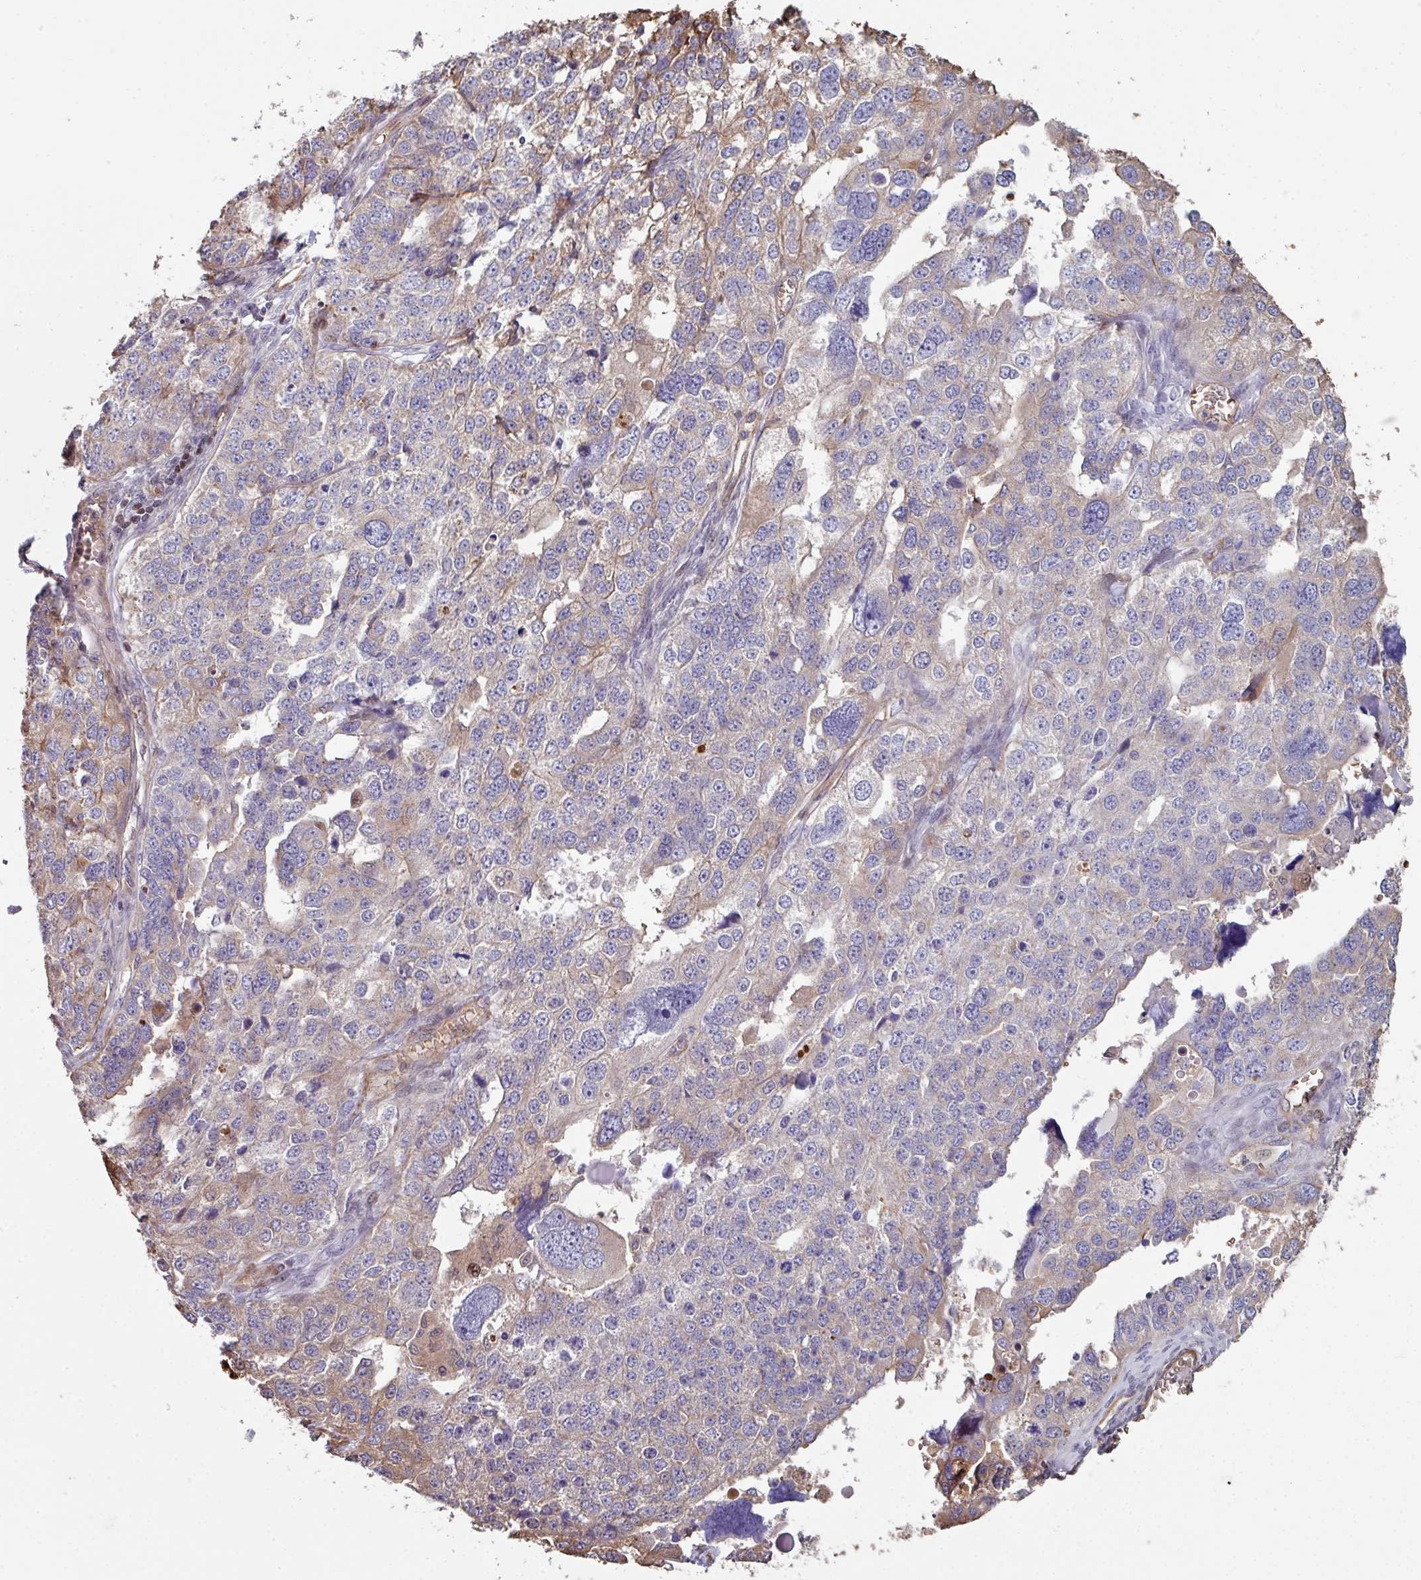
{"staining": {"intensity": "moderate", "quantity": "<25%", "location": "cytoplasmic/membranous"}, "tissue": "ovarian cancer", "cell_type": "Tumor cells", "image_type": "cancer", "snomed": [{"axis": "morphology", "description": "Cystadenocarcinoma, serous, NOS"}, {"axis": "topography", "description": "Ovary"}], "caption": "Protein expression analysis of ovarian serous cystadenocarcinoma shows moderate cytoplasmic/membranous expression in about <25% of tumor cells. (DAB (3,3'-diaminobenzidine) IHC with brightfield microscopy, high magnification).", "gene": "ANO9", "patient": {"sex": "female", "age": 76}}